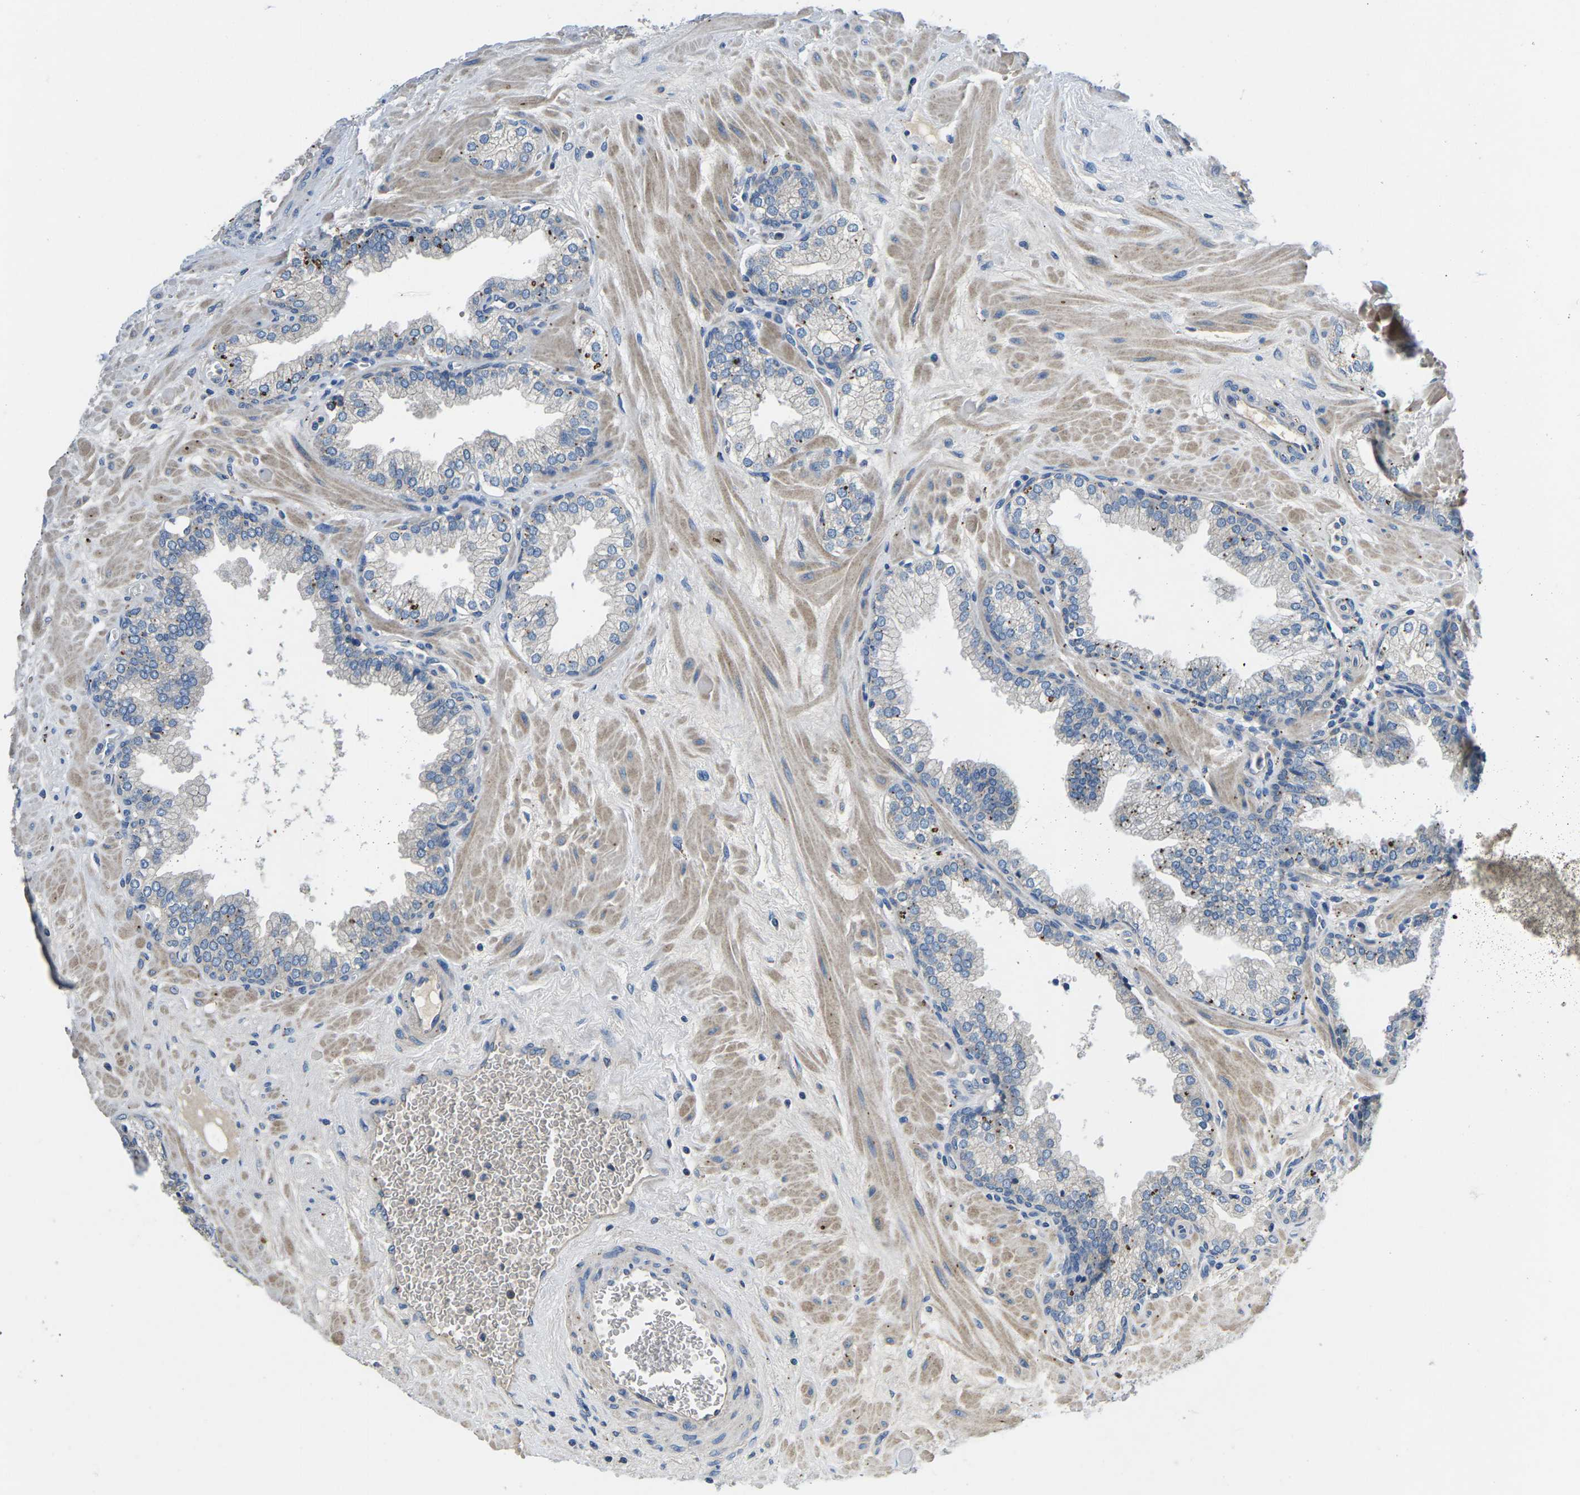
{"staining": {"intensity": "strong", "quantity": "<25%", "location": "cytoplasmic/membranous"}, "tissue": "prostate", "cell_type": "Glandular cells", "image_type": "normal", "snomed": [{"axis": "morphology", "description": "Normal tissue, NOS"}, {"axis": "morphology", "description": "Urothelial carcinoma, Low grade"}, {"axis": "topography", "description": "Urinary bladder"}, {"axis": "topography", "description": "Prostate"}], "caption": "Prostate stained with DAB (3,3'-diaminobenzidine) immunohistochemistry demonstrates medium levels of strong cytoplasmic/membranous staining in approximately <25% of glandular cells. Ihc stains the protein of interest in brown and the nuclei are stained blue.", "gene": "PDCD6IP", "patient": {"sex": "male", "age": 60}}